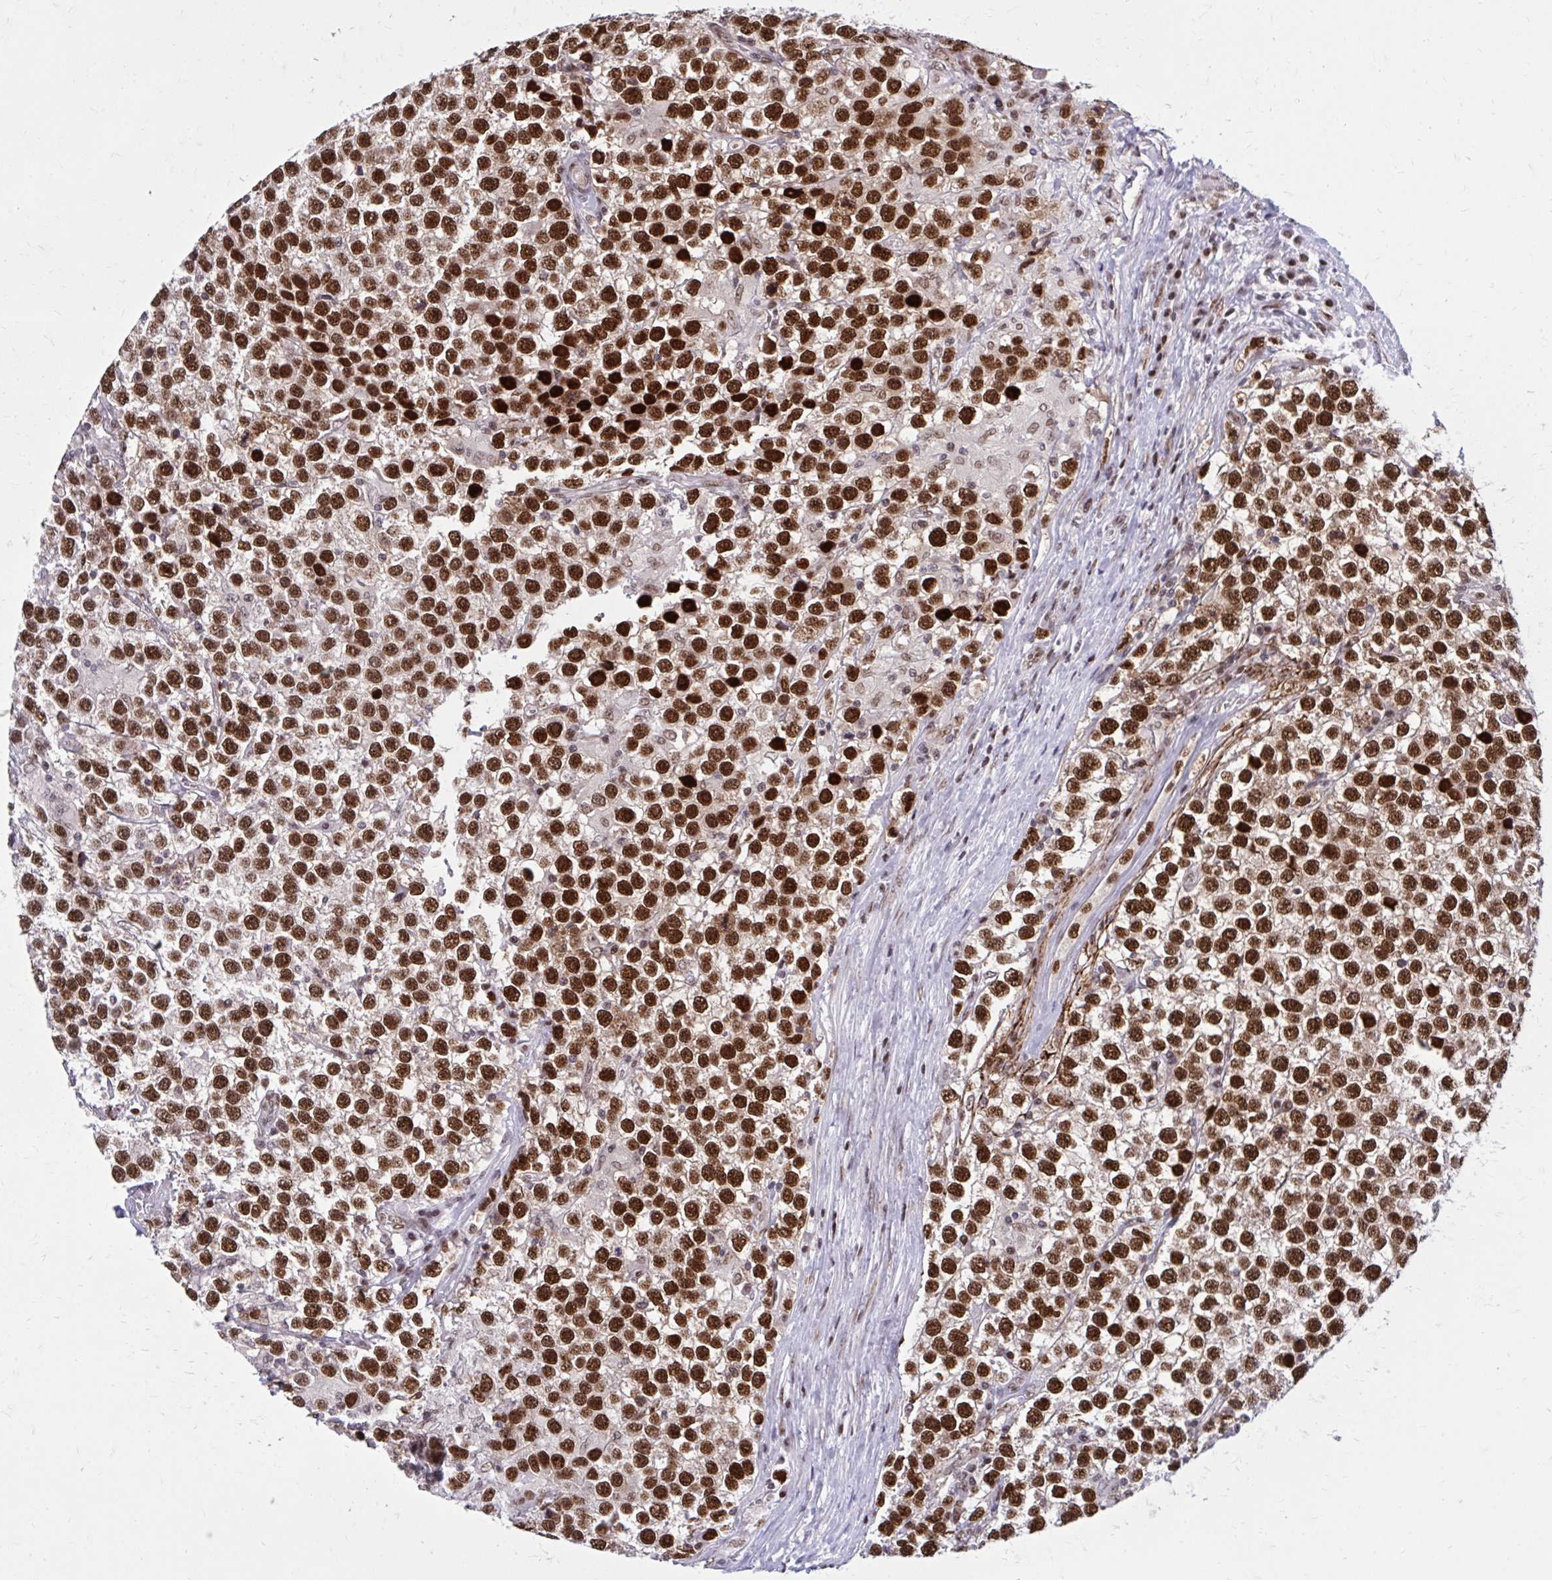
{"staining": {"intensity": "strong", "quantity": ">75%", "location": "nuclear"}, "tissue": "testis cancer", "cell_type": "Tumor cells", "image_type": "cancer", "snomed": [{"axis": "morphology", "description": "Seminoma, NOS"}, {"axis": "topography", "description": "Testis"}], "caption": "Immunohistochemistry photomicrograph of seminoma (testis) stained for a protein (brown), which displays high levels of strong nuclear staining in approximately >75% of tumor cells.", "gene": "PSME4", "patient": {"sex": "male", "age": 31}}